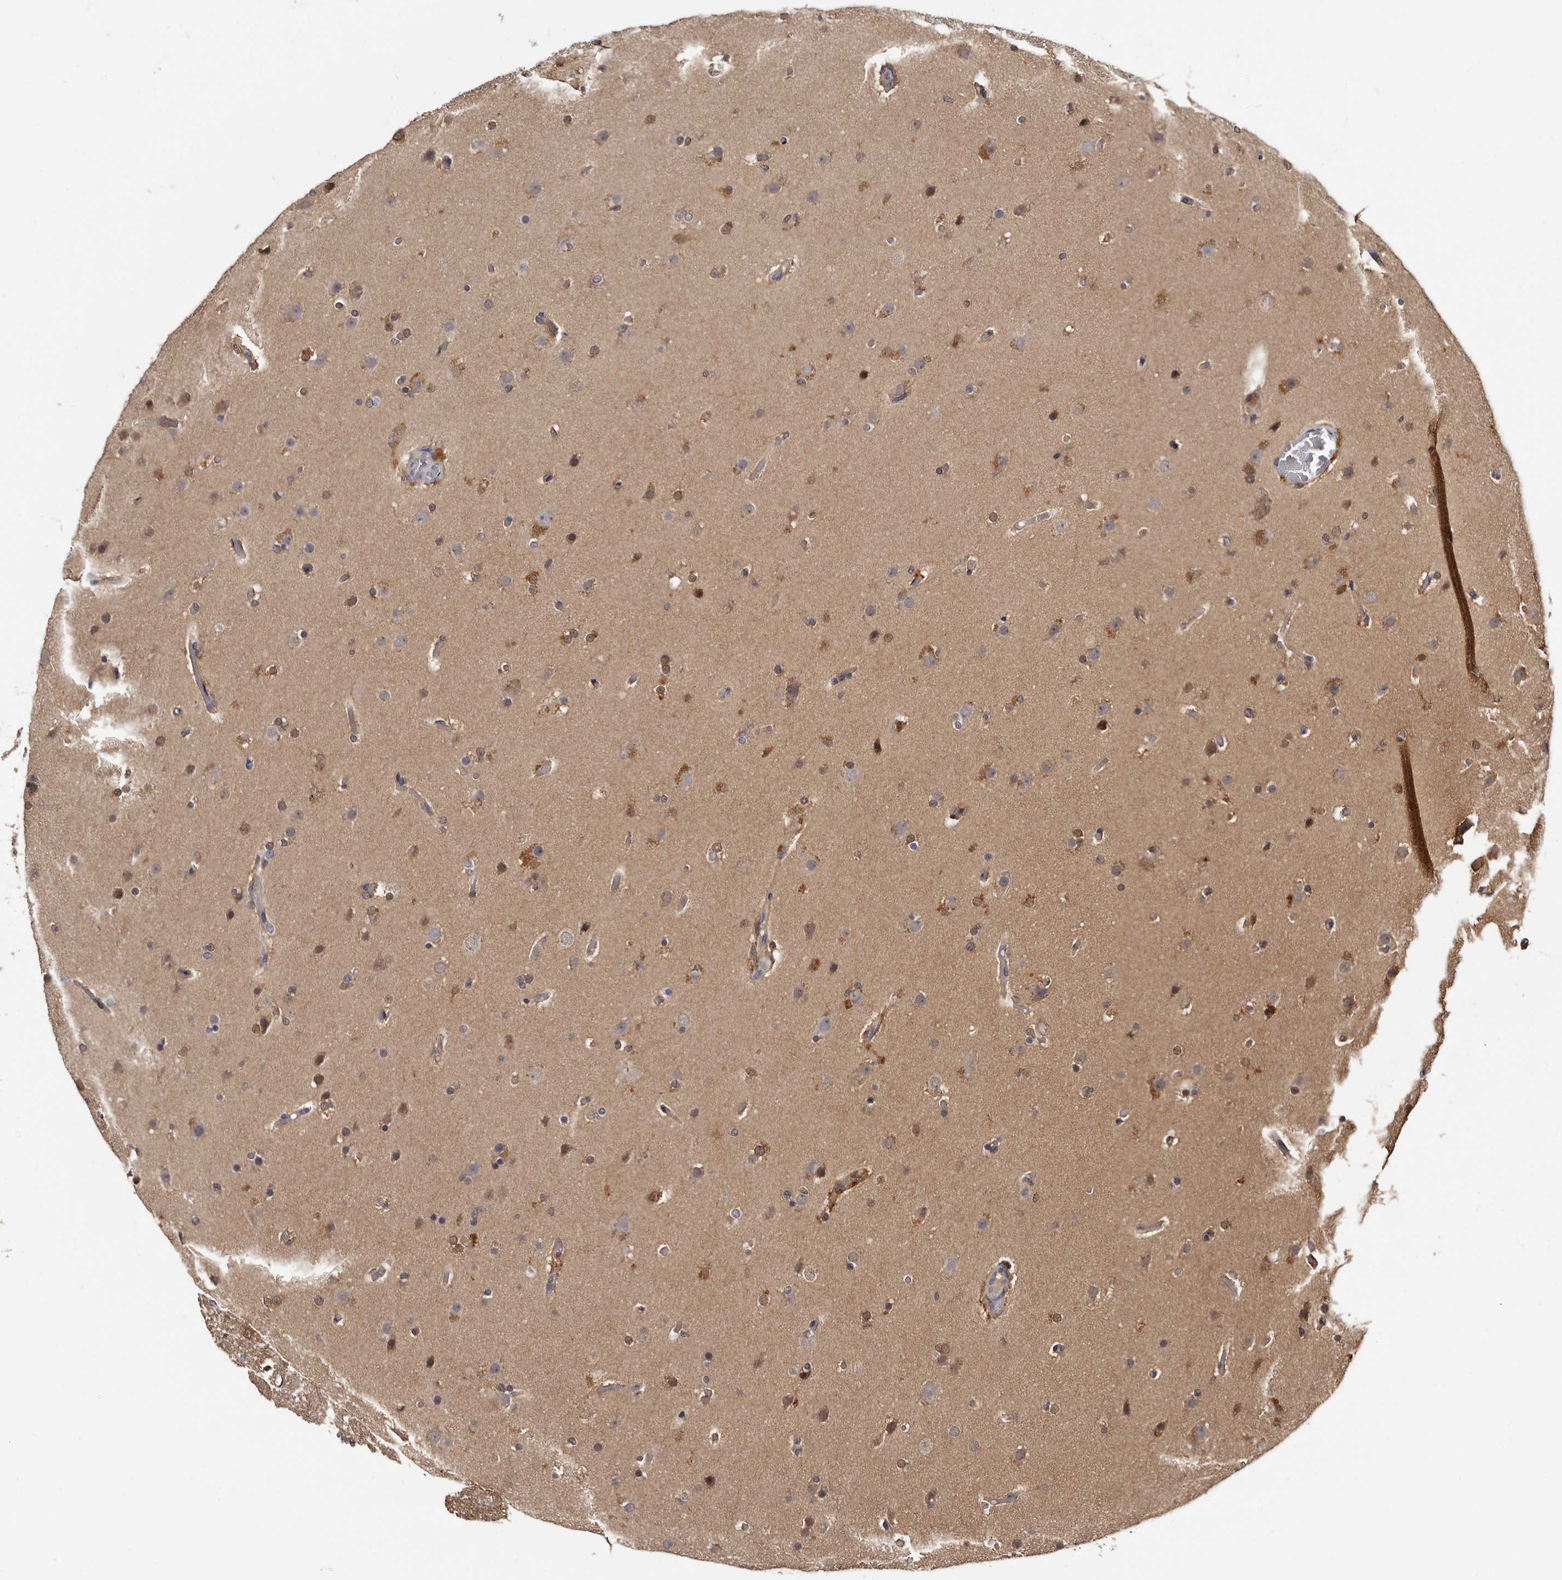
{"staining": {"intensity": "weak", "quantity": "25%-75%", "location": "cytoplasmic/membranous"}, "tissue": "glioma", "cell_type": "Tumor cells", "image_type": "cancer", "snomed": [{"axis": "morphology", "description": "Glioma, malignant, High grade"}, {"axis": "topography", "description": "Cerebral cortex"}], "caption": "Approximately 25%-75% of tumor cells in human malignant glioma (high-grade) show weak cytoplasmic/membranous protein positivity as visualized by brown immunohistochemical staining.", "gene": "DNPH1", "patient": {"sex": "female", "age": 36}}